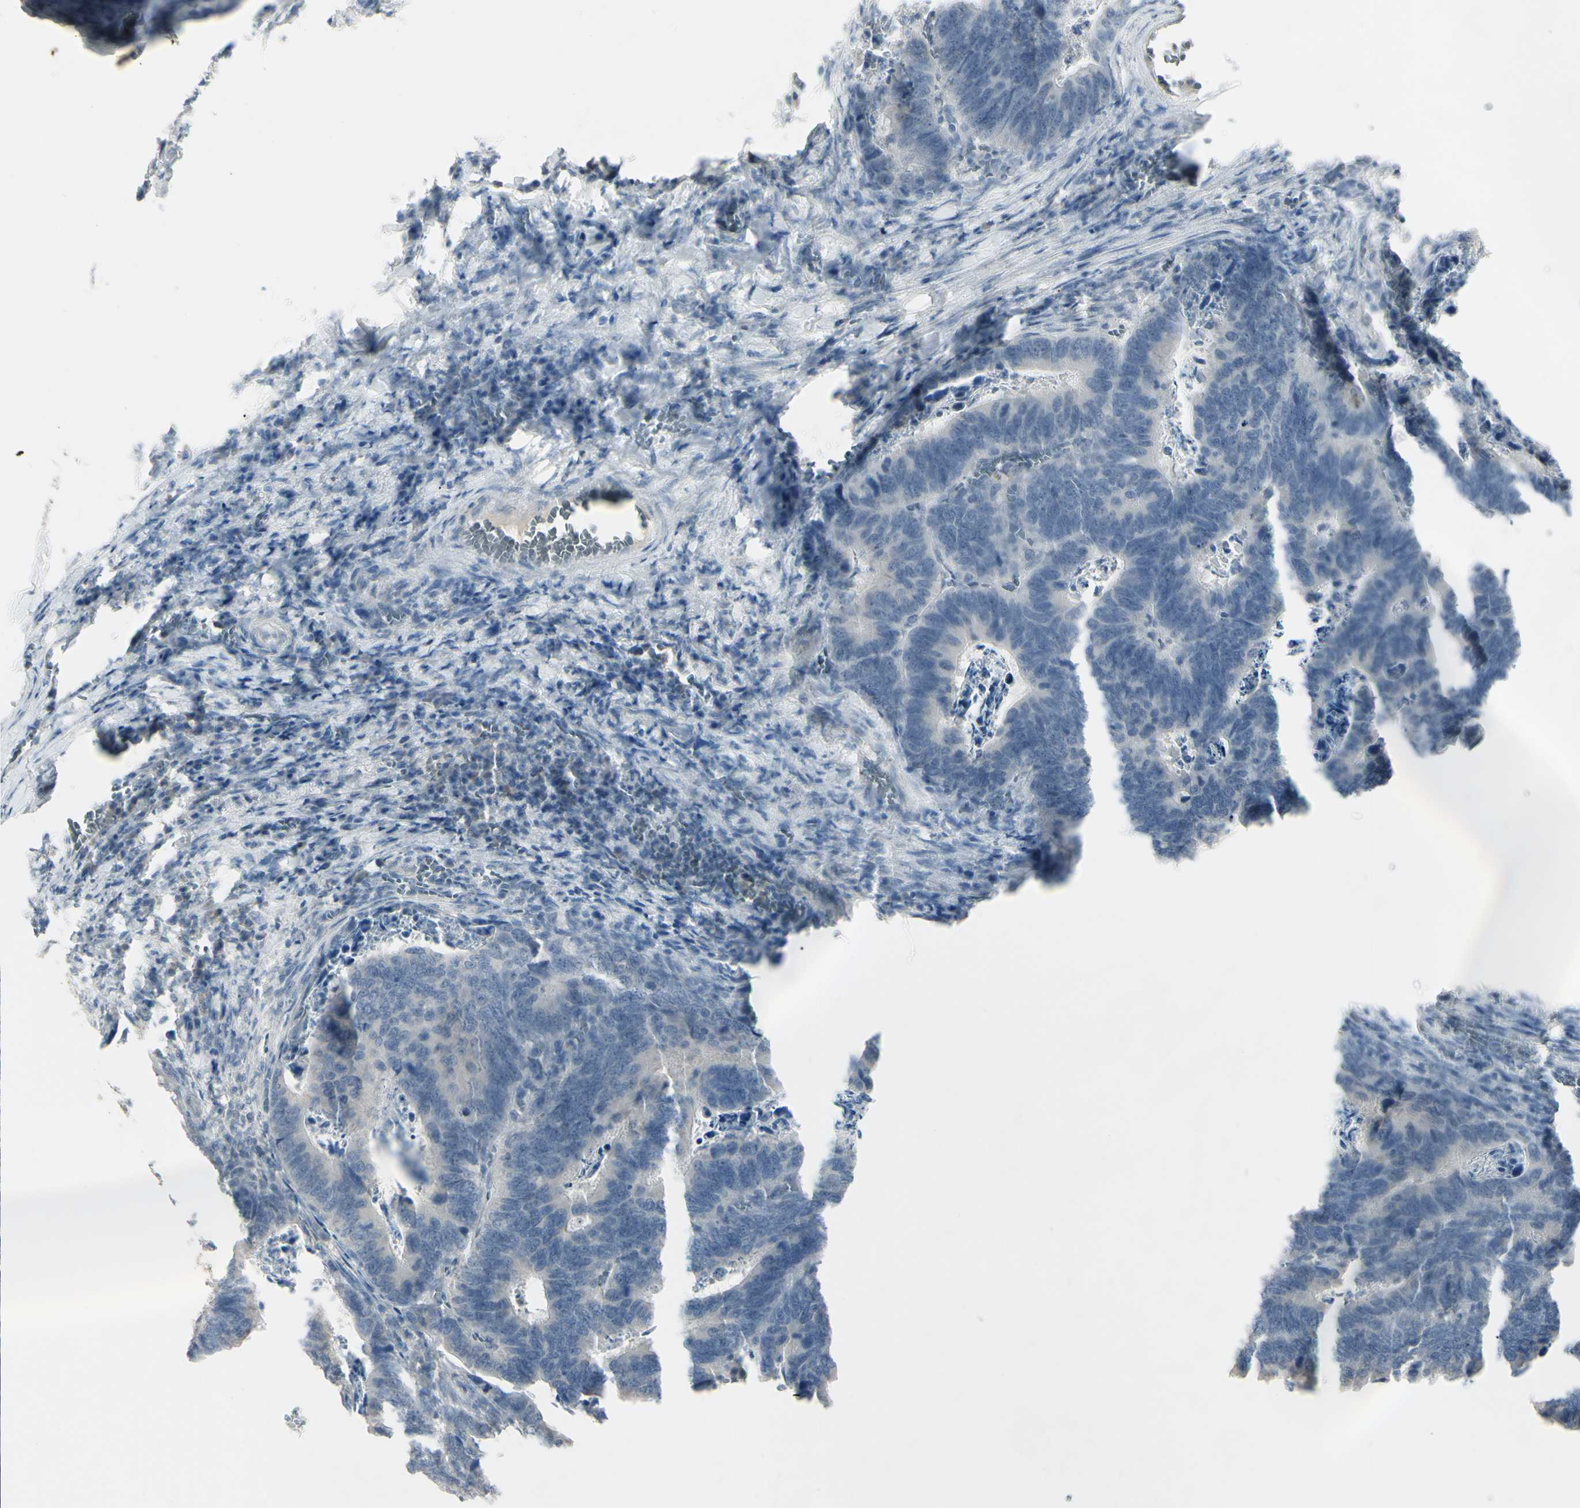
{"staining": {"intensity": "negative", "quantity": "none", "location": "none"}, "tissue": "colorectal cancer", "cell_type": "Tumor cells", "image_type": "cancer", "snomed": [{"axis": "morphology", "description": "Adenocarcinoma, NOS"}, {"axis": "topography", "description": "Colon"}], "caption": "Colorectal adenocarcinoma was stained to show a protein in brown. There is no significant staining in tumor cells.", "gene": "PIAS4", "patient": {"sex": "male", "age": 72}}